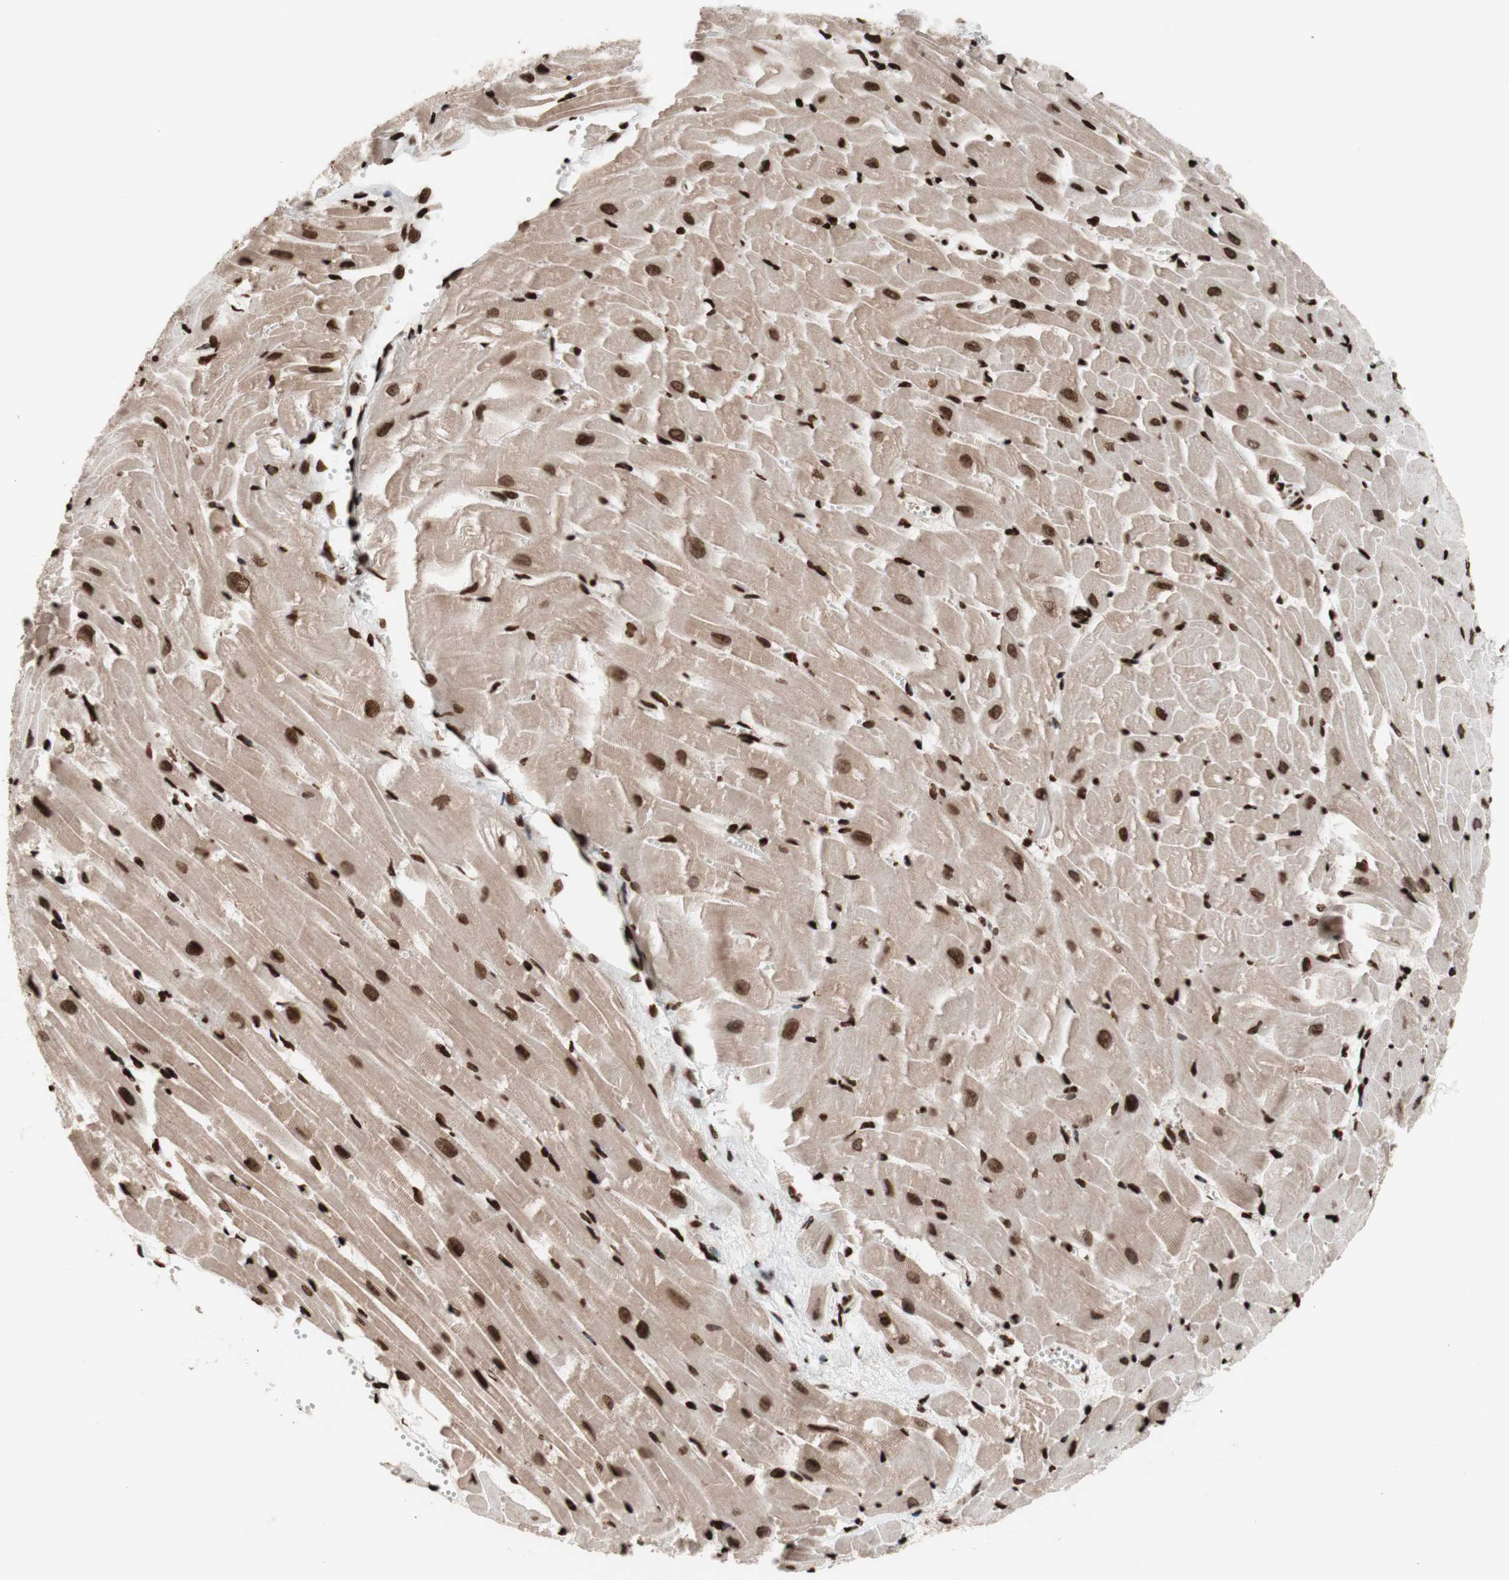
{"staining": {"intensity": "strong", "quantity": ">75%", "location": "cytoplasmic/membranous,nuclear"}, "tissue": "heart muscle", "cell_type": "Cardiomyocytes", "image_type": "normal", "snomed": [{"axis": "morphology", "description": "Normal tissue, NOS"}, {"axis": "topography", "description": "Heart"}], "caption": "The image shows immunohistochemical staining of benign heart muscle. There is strong cytoplasmic/membranous,nuclear staining is present in about >75% of cardiomyocytes. (DAB IHC with brightfield microscopy, high magnification).", "gene": "NCAPD2", "patient": {"sex": "female", "age": 19}}